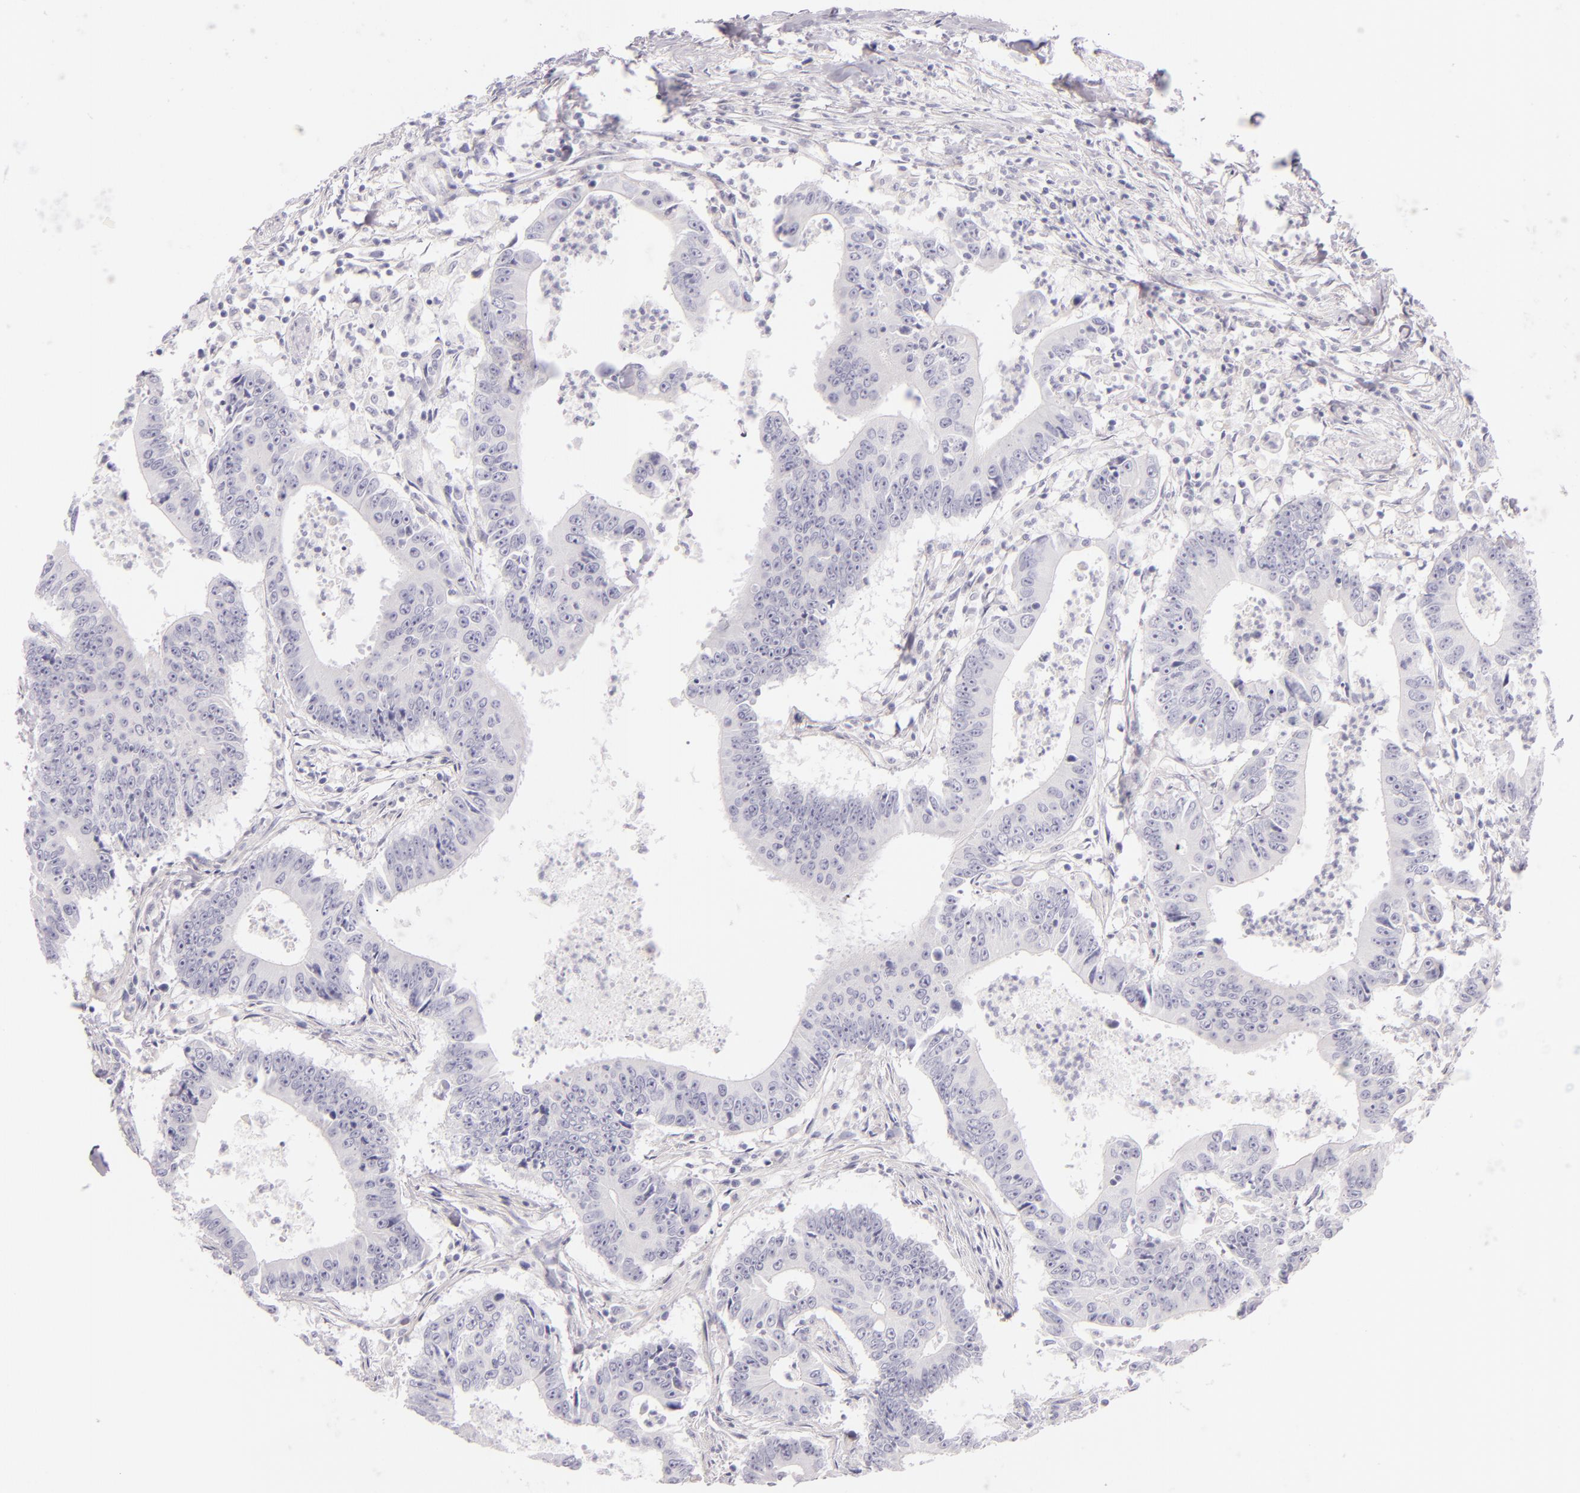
{"staining": {"intensity": "negative", "quantity": "none", "location": "none"}, "tissue": "colorectal cancer", "cell_type": "Tumor cells", "image_type": "cancer", "snomed": [{"axis": "morphology", "description": "Adenocarcinoma, NOS"}, {"axis": "topography", "description": "Colon"}], "caption": "The IHC image has no significant staining in tumor cells of colorectal adenocarcinoma tissue.", "gene": "INA", "patient": {"sex": "male", "age": 55}}